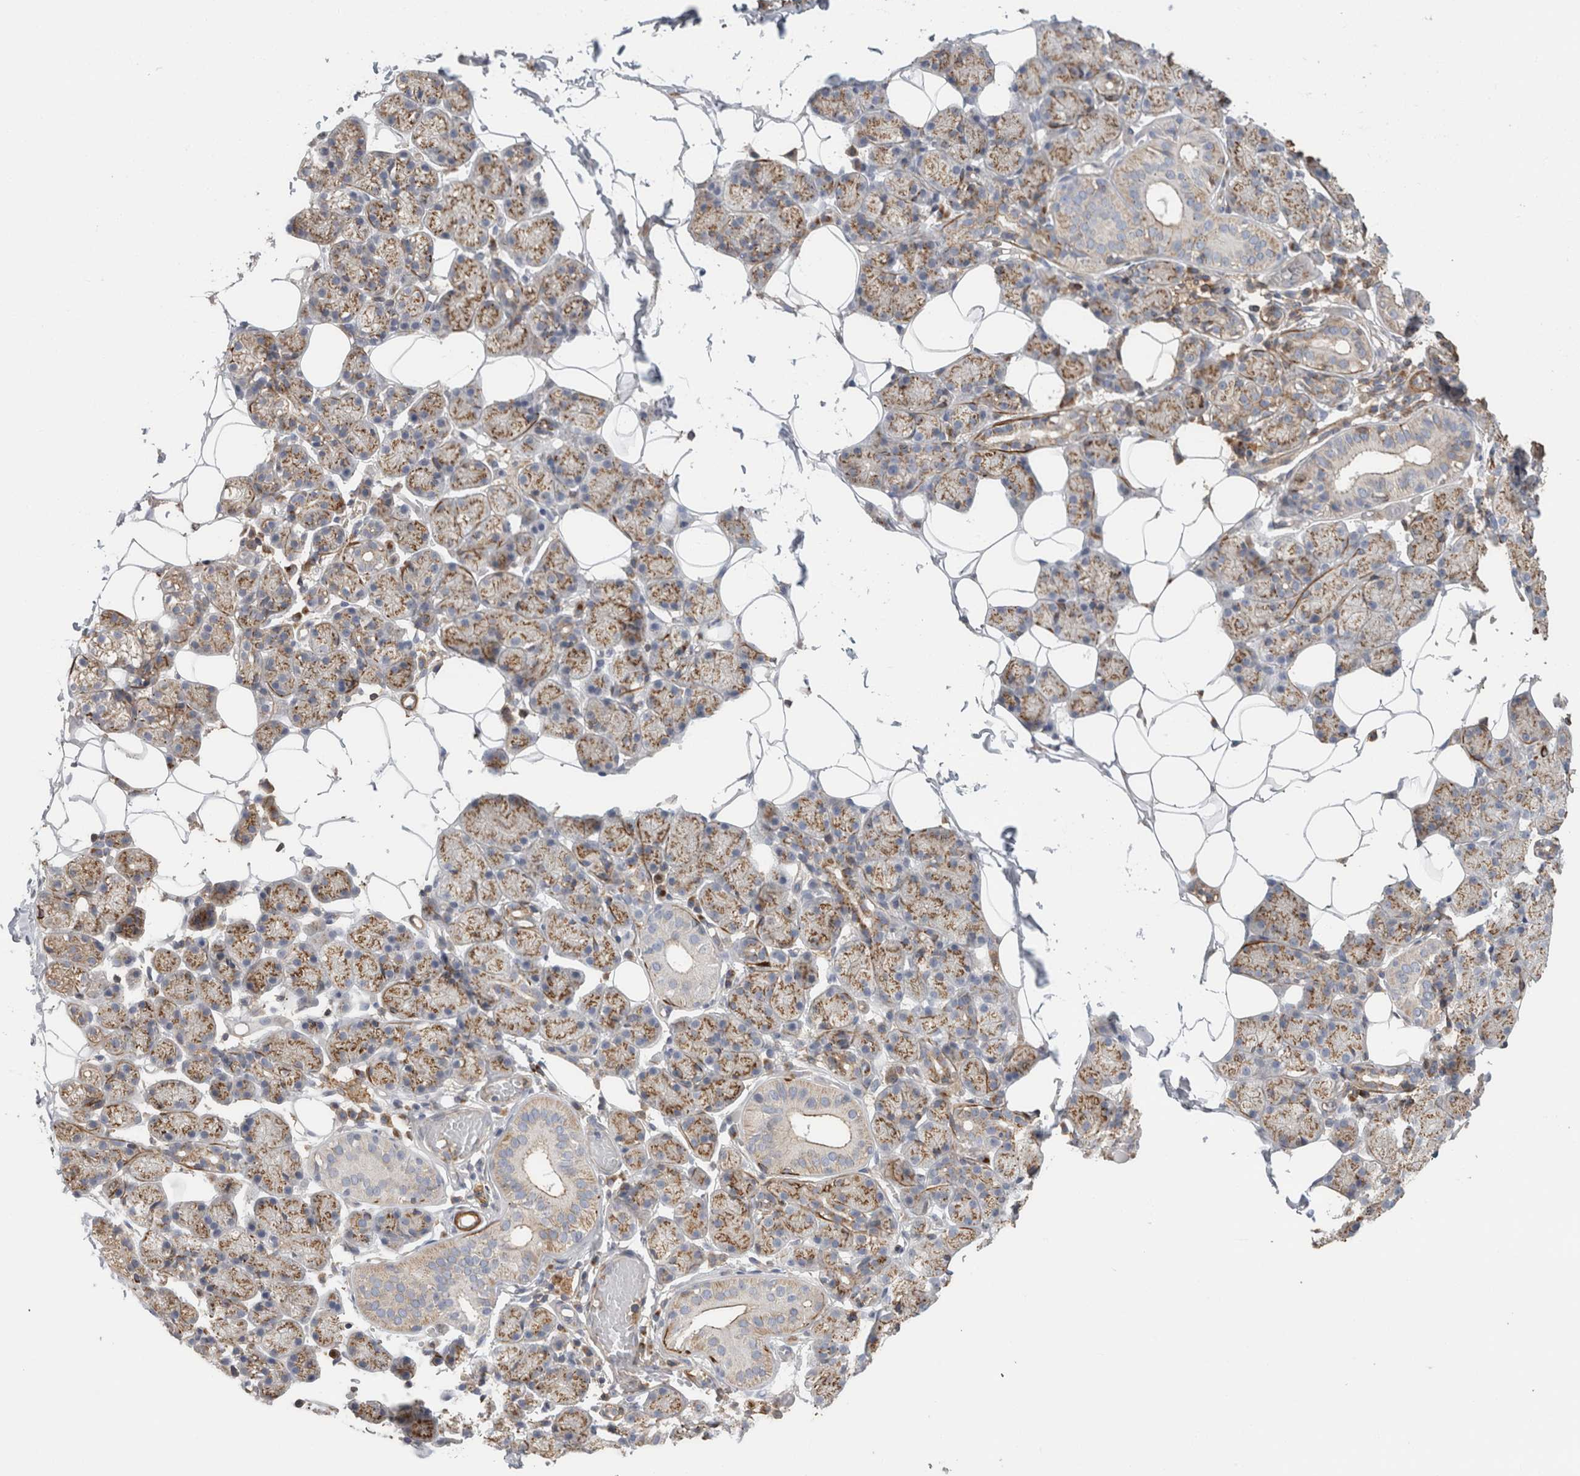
{"staining": {"intensity": "moderate", "quantity": ">75%", "location": "cytoplasmic/membranous"}, "tissue": "salivary gland", "cell_type": "Glandular cells", "image_type": "normal", "snomed": [{"axis": "morphology", "description": "Normal tissue, NOS"}, {"axis": "topography", "description": "Salivary gland"}], "caption": "Protein positivity by immunohistochemistry (IHC) shows moderate cytoplasmic/membranous expression in about >75% of glandular cells in benign salivary gland.", "gene": "GPER1", "patient": {"sex": "female", "age": 33}}